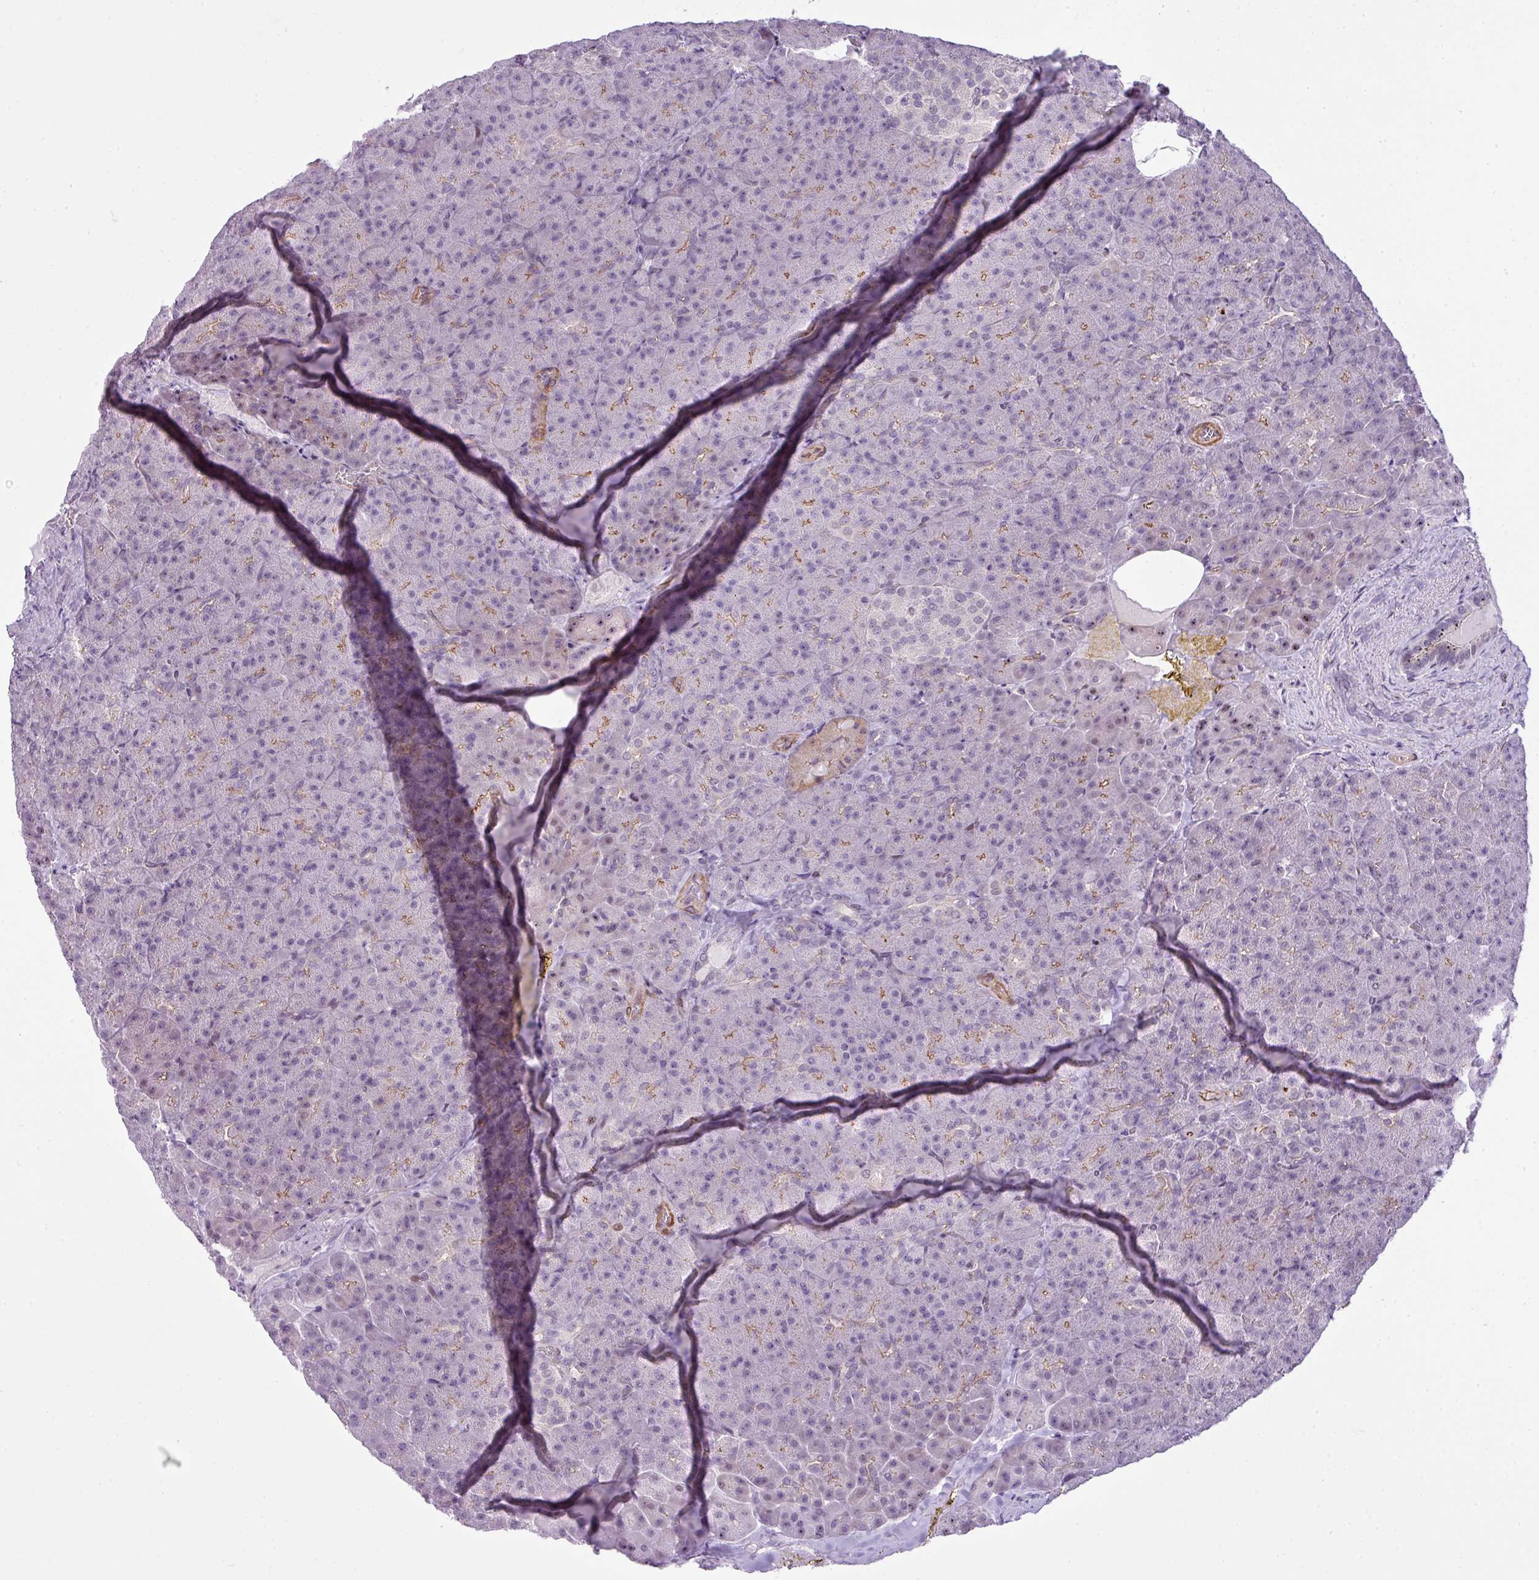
{"staining": {"intensity": "moderate", "quantity": "<25%", "location": "cytoplasmic/membranous"}, "tissue": "pancreas", "cell_type": "Exocrine glandular cells", "image_type": "normal", "snomed": [{"axis": "morphology", "description": "Normal tissue, NOS"}, {"axis": "topography", "description": "Pancreas"}], "caption": "This micrograph exhibits immunohistochemistry (IHC) staining of normal pancreas, with low moderate cytoplasmic/membranous staining in approximately <25% of exocrine glandular cells.", "gene": "ZNF688", "patient": {"sex": "female", "age": 74}}